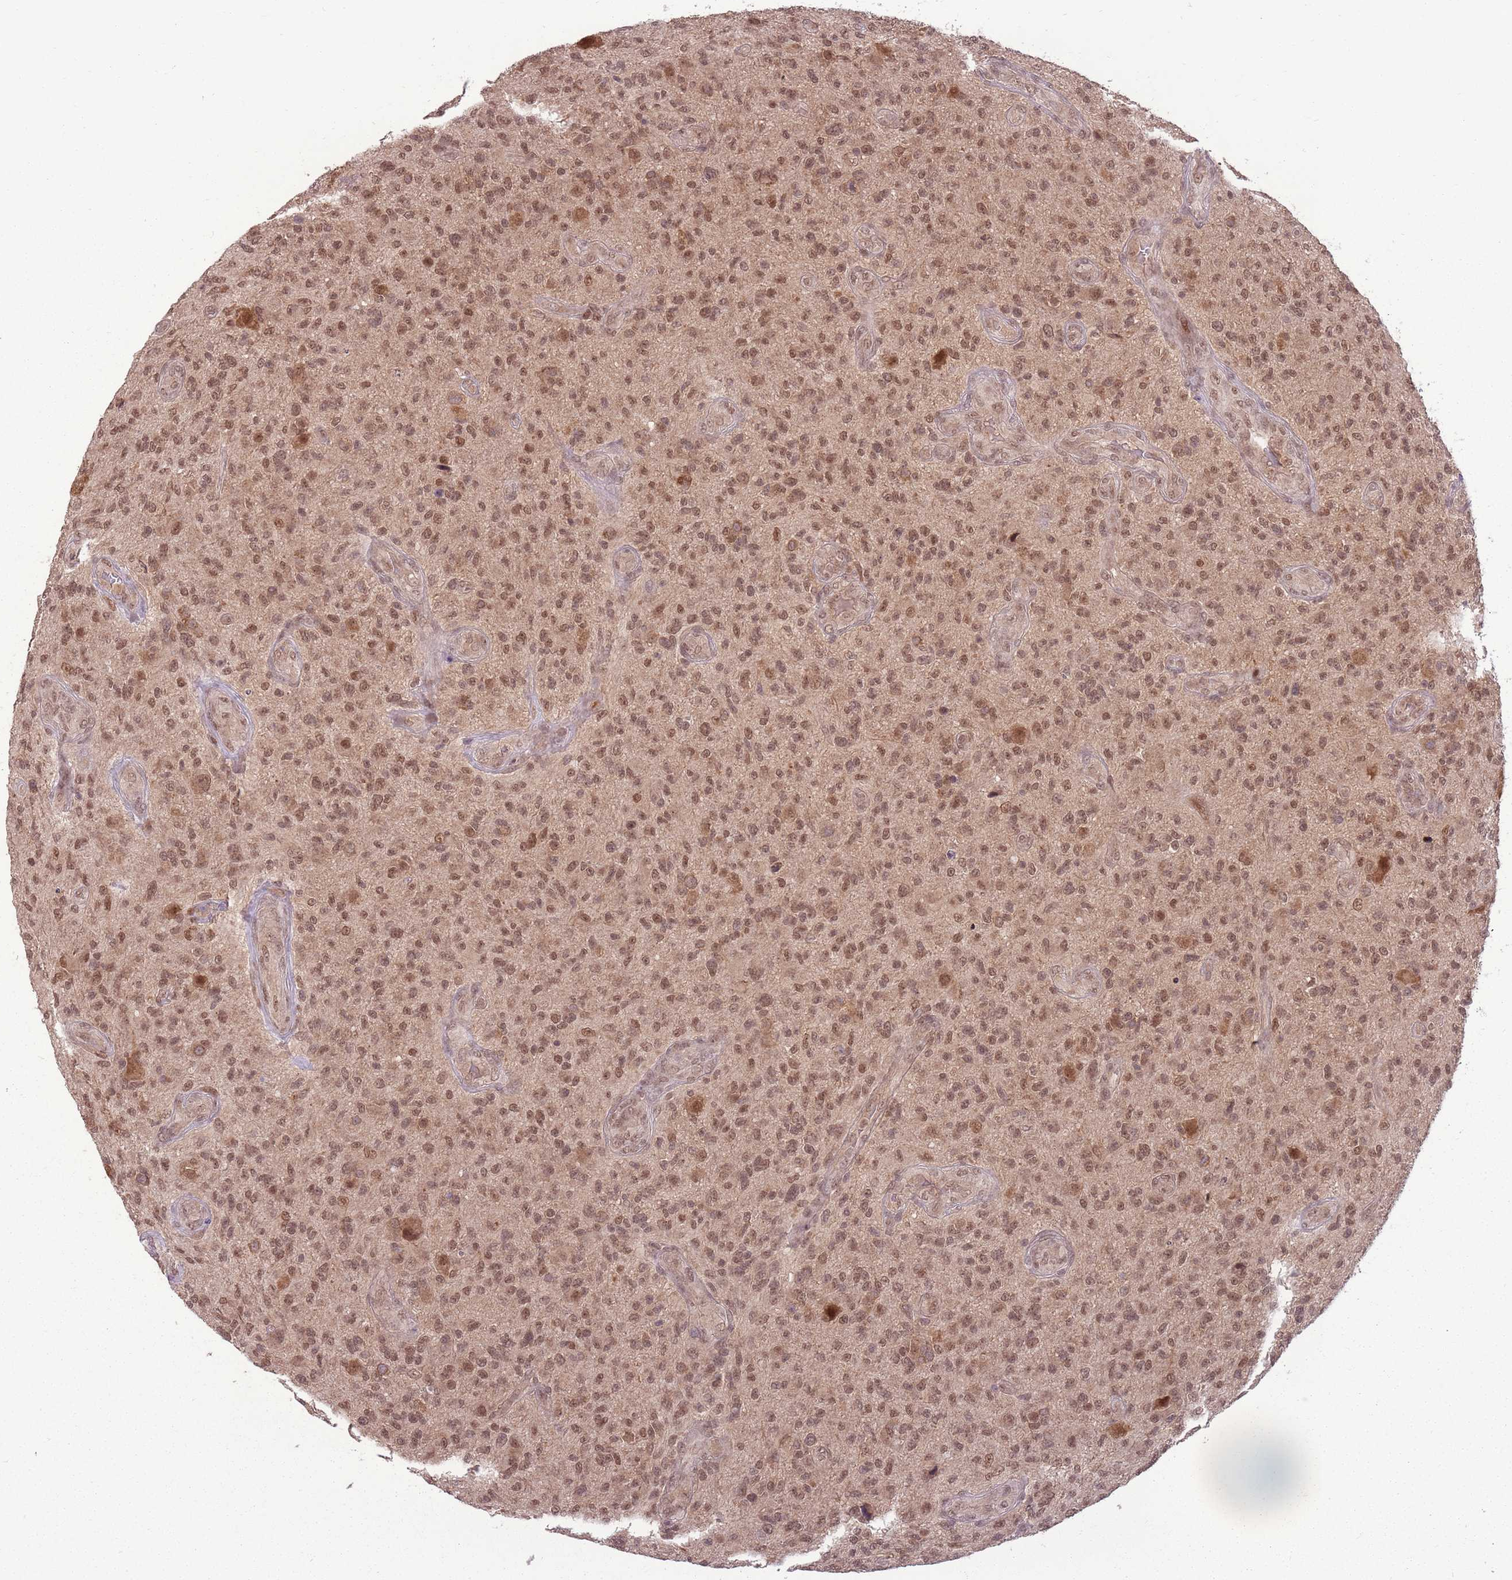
{"staining": {"intensity": "weak", "quantity": ">75%", "location": "nuclear"}, "tissue": "glioma", "cell_type": "Tumor cells", "image_type": "cancer", "snomed": [{"axis": "morphology", "description": "Glioma, malignant, High grade"}, {"axis": "topography", "description": "Brain"}], "caption": "Malignant glioma (high-grade) stained for a protein displays weak nuclear positivity in tumor cells.", "gene": "ADAMTS3", "patient": {"sex": "male", "age": 47}}